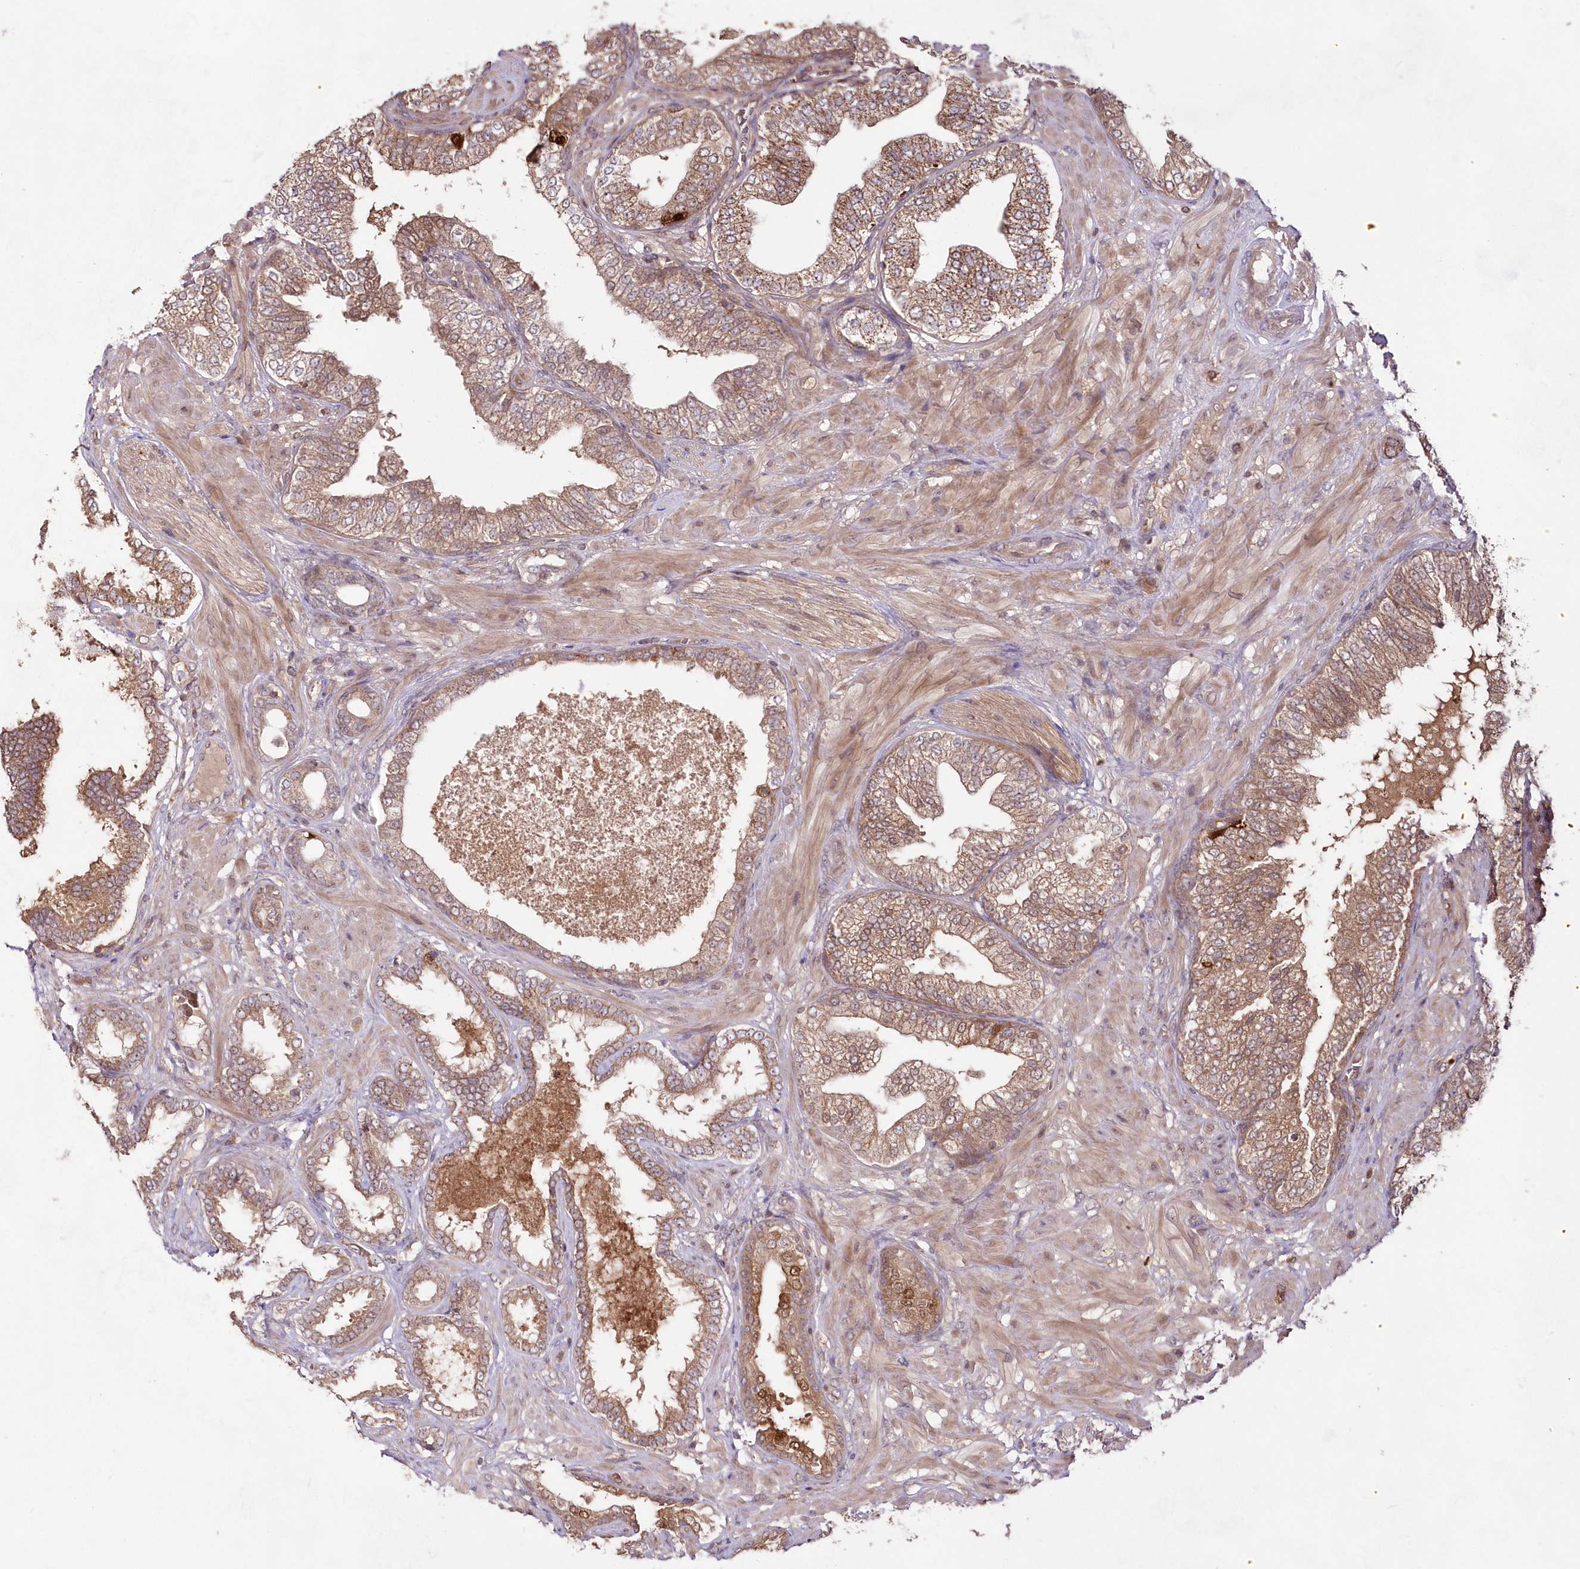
{"staining": {"intensity": "moderate", "quantity": ">75%", "location": "cytoplasmic/membranous"}, "tissue": "prostate cancer", "cell_type": "Tumor cells", "image_type": "cancer", "snomed": [{"axis": "morphology", "description": "Adenocarcinoma, High grade"}, {"axis": "topography", "description": "Prostate"}], "caption": "Prostate cancer was stained to show a protein in brown. There is medium levels of moderate cytoplasmic/membranous positivity in approximately >75% of tumor cells.", "gene": "IMPA1", "patient": {"sex": "male", "age": 59}}